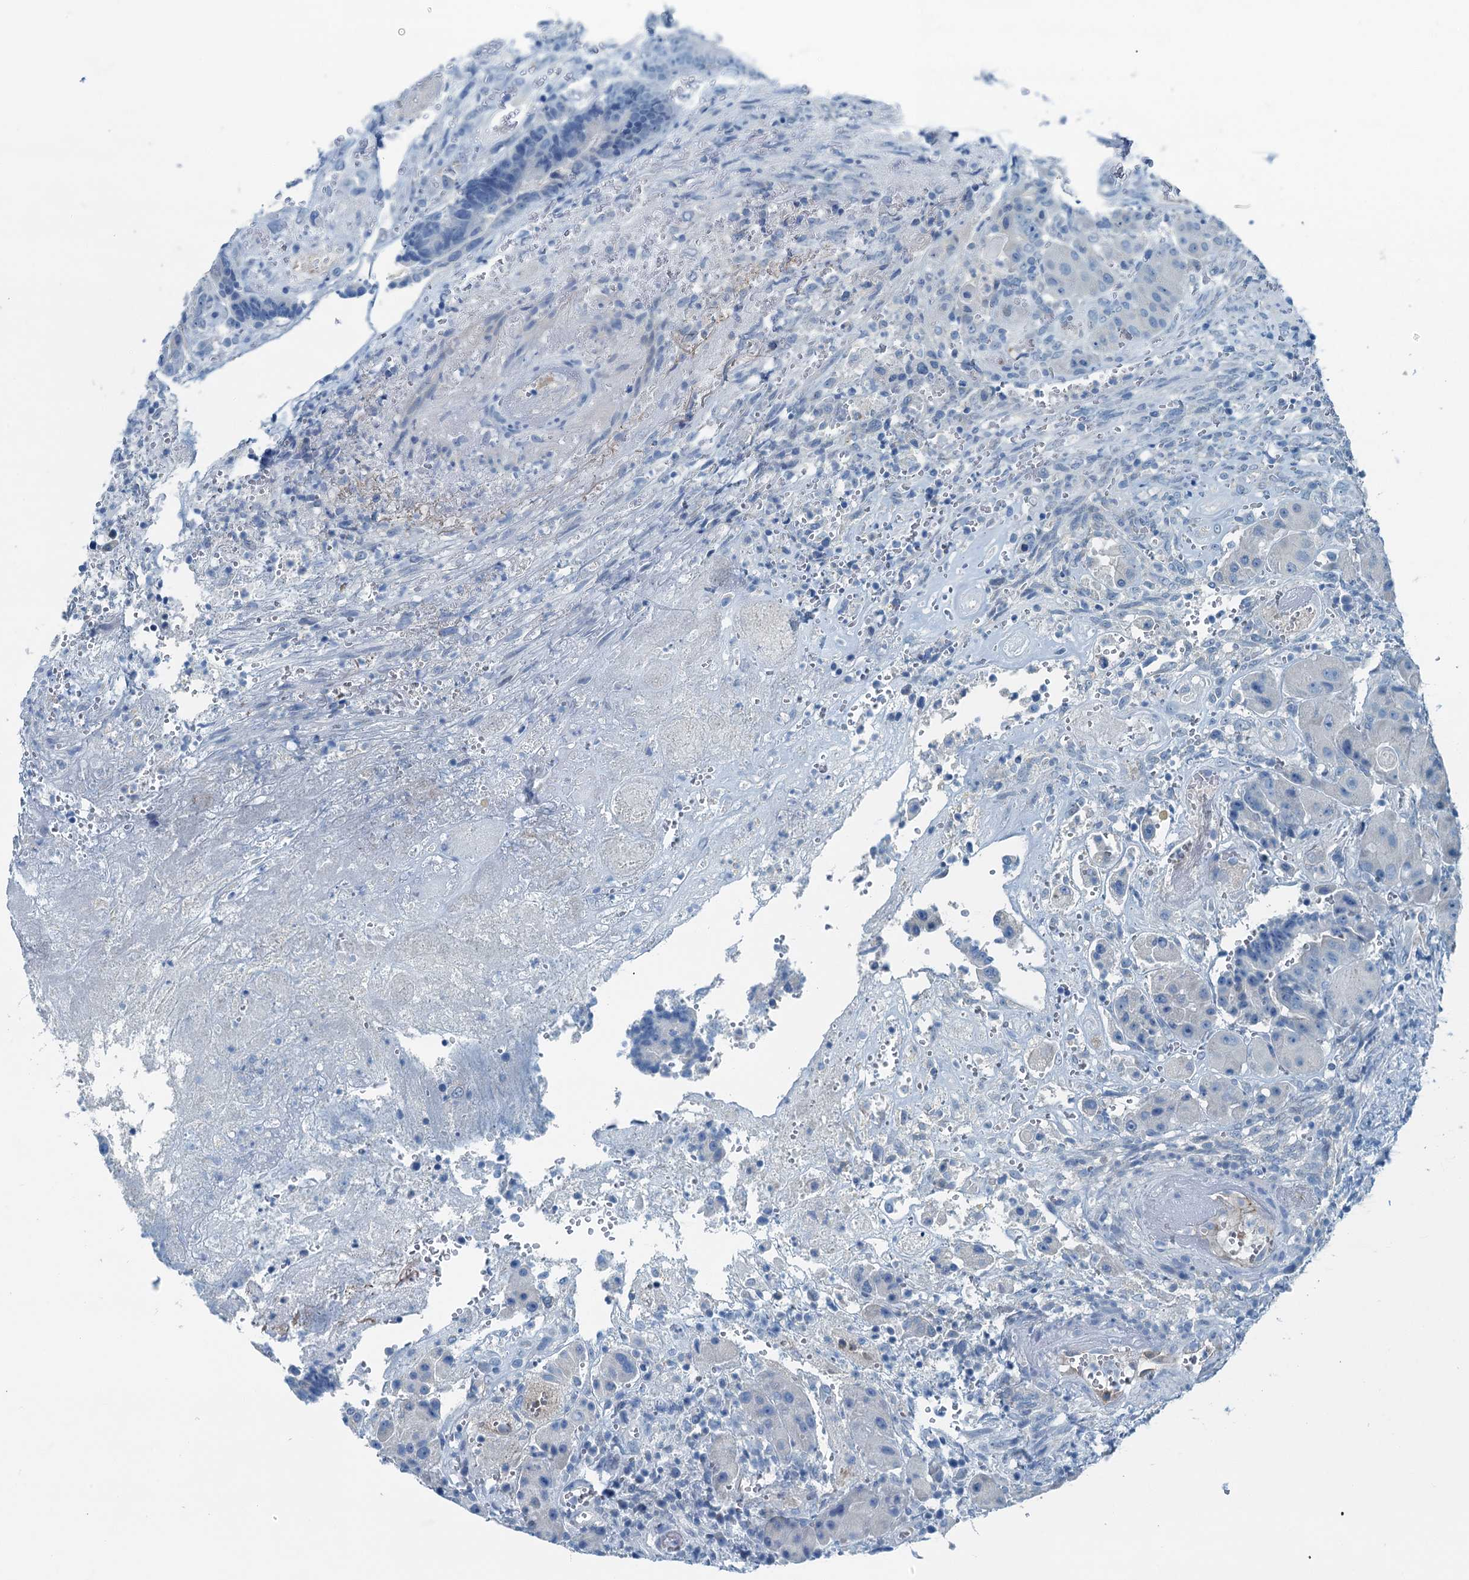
{"staining": {"intensity": "negative", "quantity": "none", "location": "none"}, "tissue": "colorectal cancer", "cell_type": "Tumor cells", "image_type": "cancer", "snomed": [{"axis": "morphology", "description": "Adenocarcinoma, NOS"}, {"axis": "topography", "description": "Rectum"}], "caption": "DAB immunohistochemical staining of colorectal adenocarcinoma exhibits no significant positivity in tumor cells.", "gene": "GFOD2", "patient": {"sex": "male", "age": 69}}